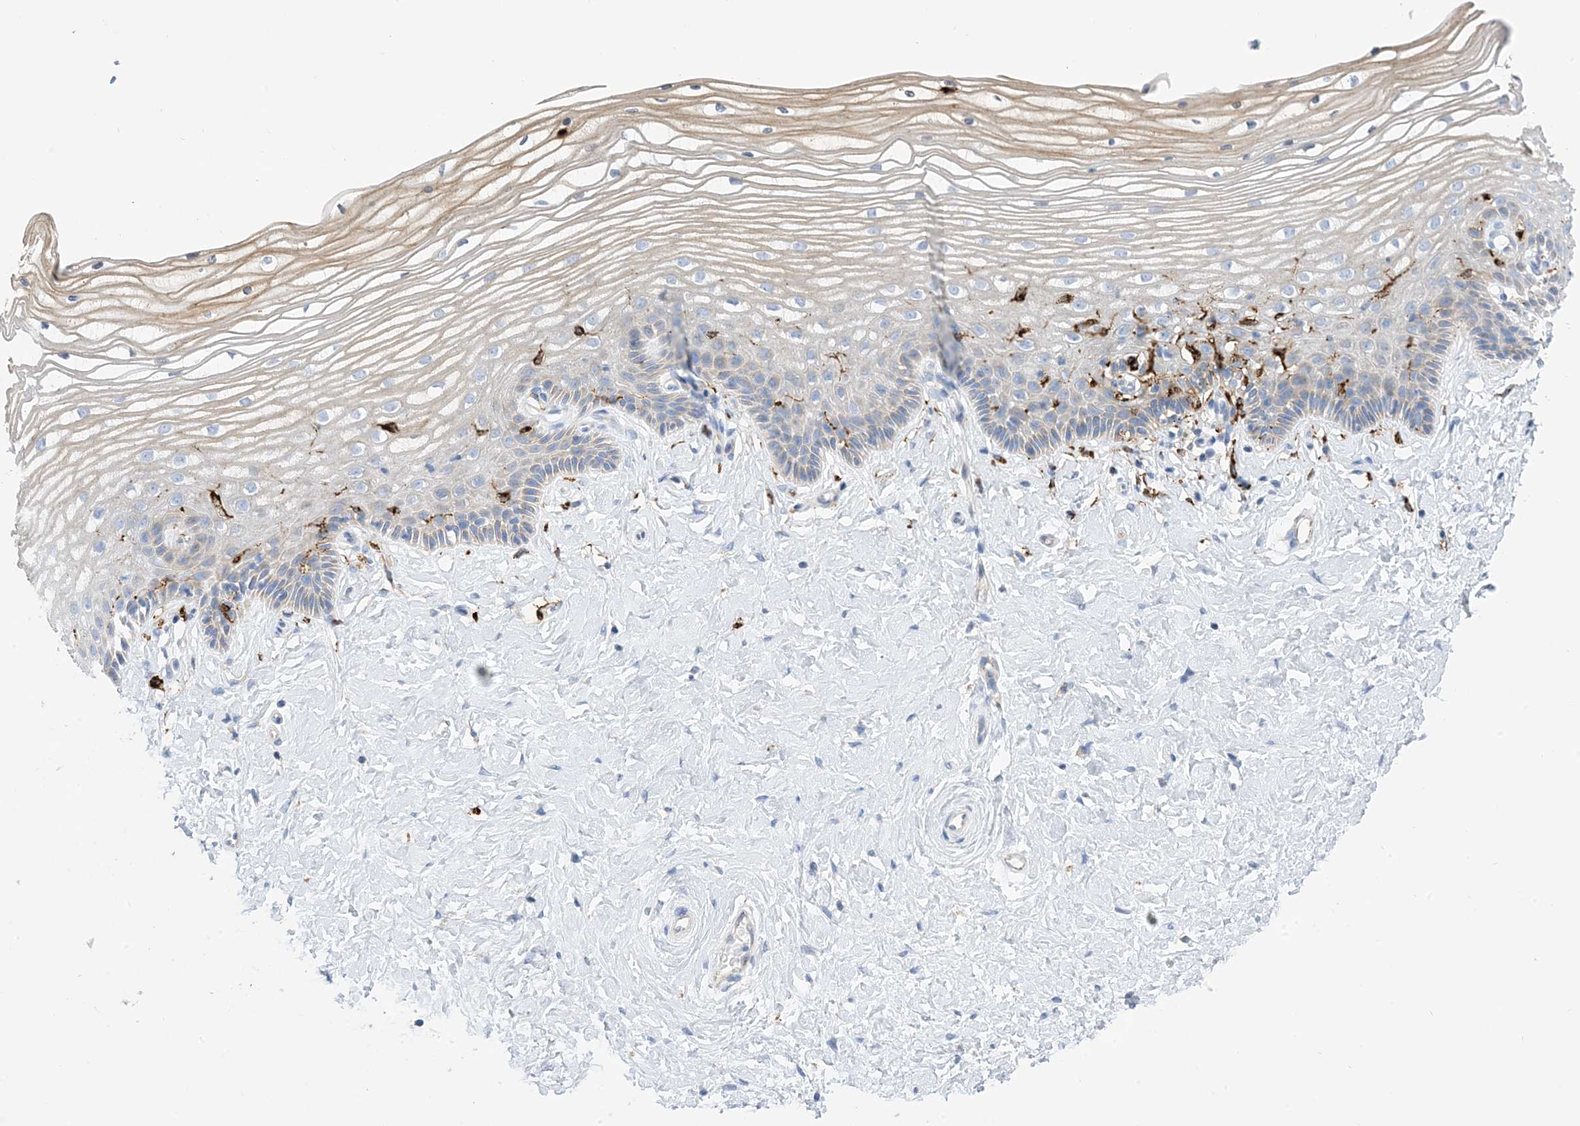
{"staining": {"intensity": "weak", "quantity": "<25%", "location": "cytoplasmic/membranous"}, "tissue": "vagina", "cell_type": "Squamous epithelial cells", "image_type": "normal", "snomed": [{"axis": "morphology", "description": "Normal tissue, NOS"}, {"axis": "topography", "description": "Vagina"}, {"axis": "topography", "description": "Cervix"}], "caption": "This is a micrograph of immunohistochemistry staining of benign vagina, which shows no positivity in squamous epithelial cells.", "gene": "DPH3", "patient": {"sex": "female", "age": 40}}